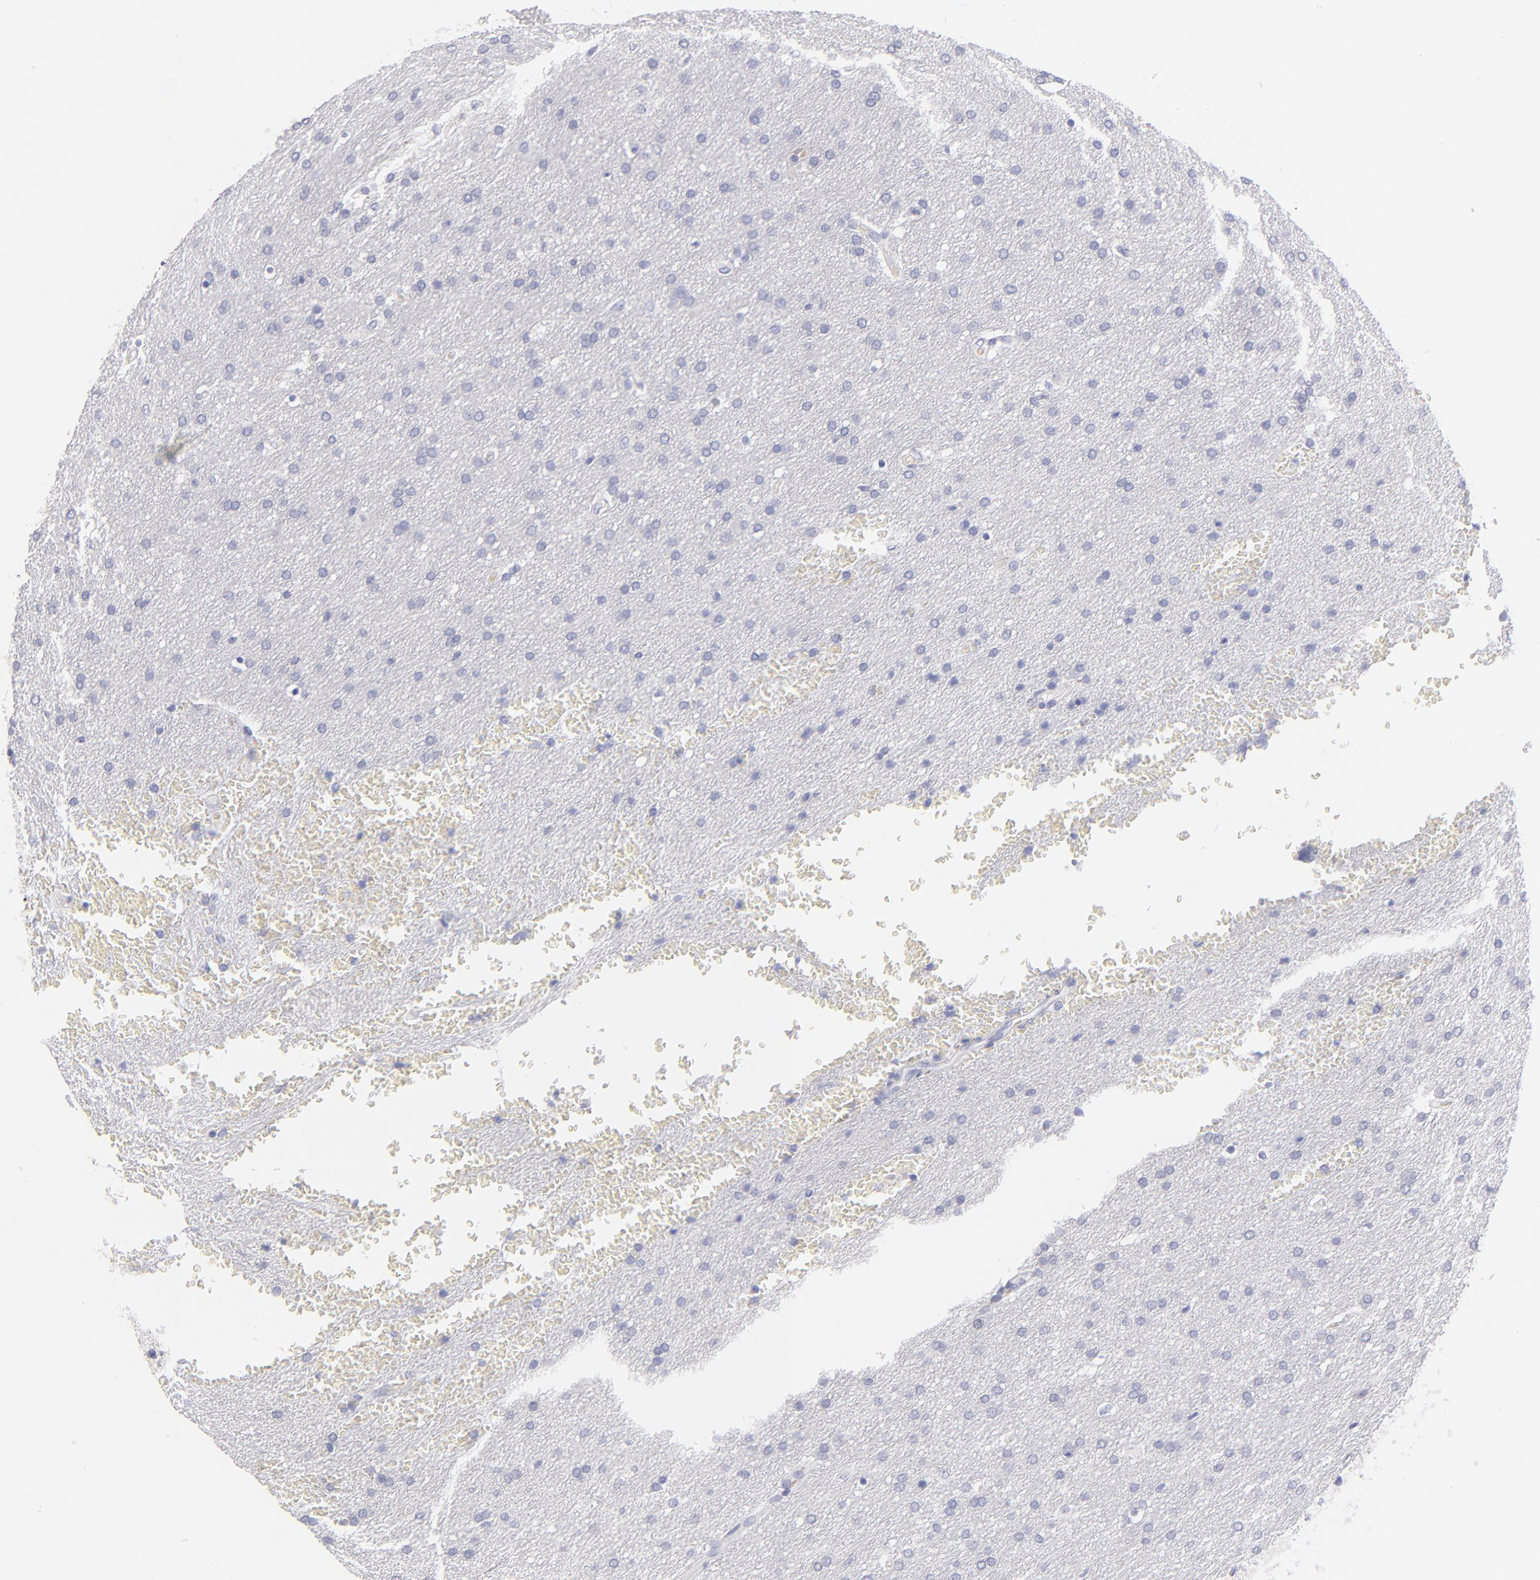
{"staining": {"intensity": "negative", "quantity": "none", "location": "none"}, "tissue": "glioma", "cell_type": "Tumor cells", "image_type": "cancer", "snomed": [{"axis": "morphology", "description": "Glioma, malignant, Low grade"}, {"axis": "topography", "description": "Brain"}], "caption": "This is an immunohistochemistry (IHC) photomicrograph of human malignant glioma (low-grade). There is no staining in tumor cells.", "gene": "PLVAP", "patient": {"sex": "female", "age": 32}}